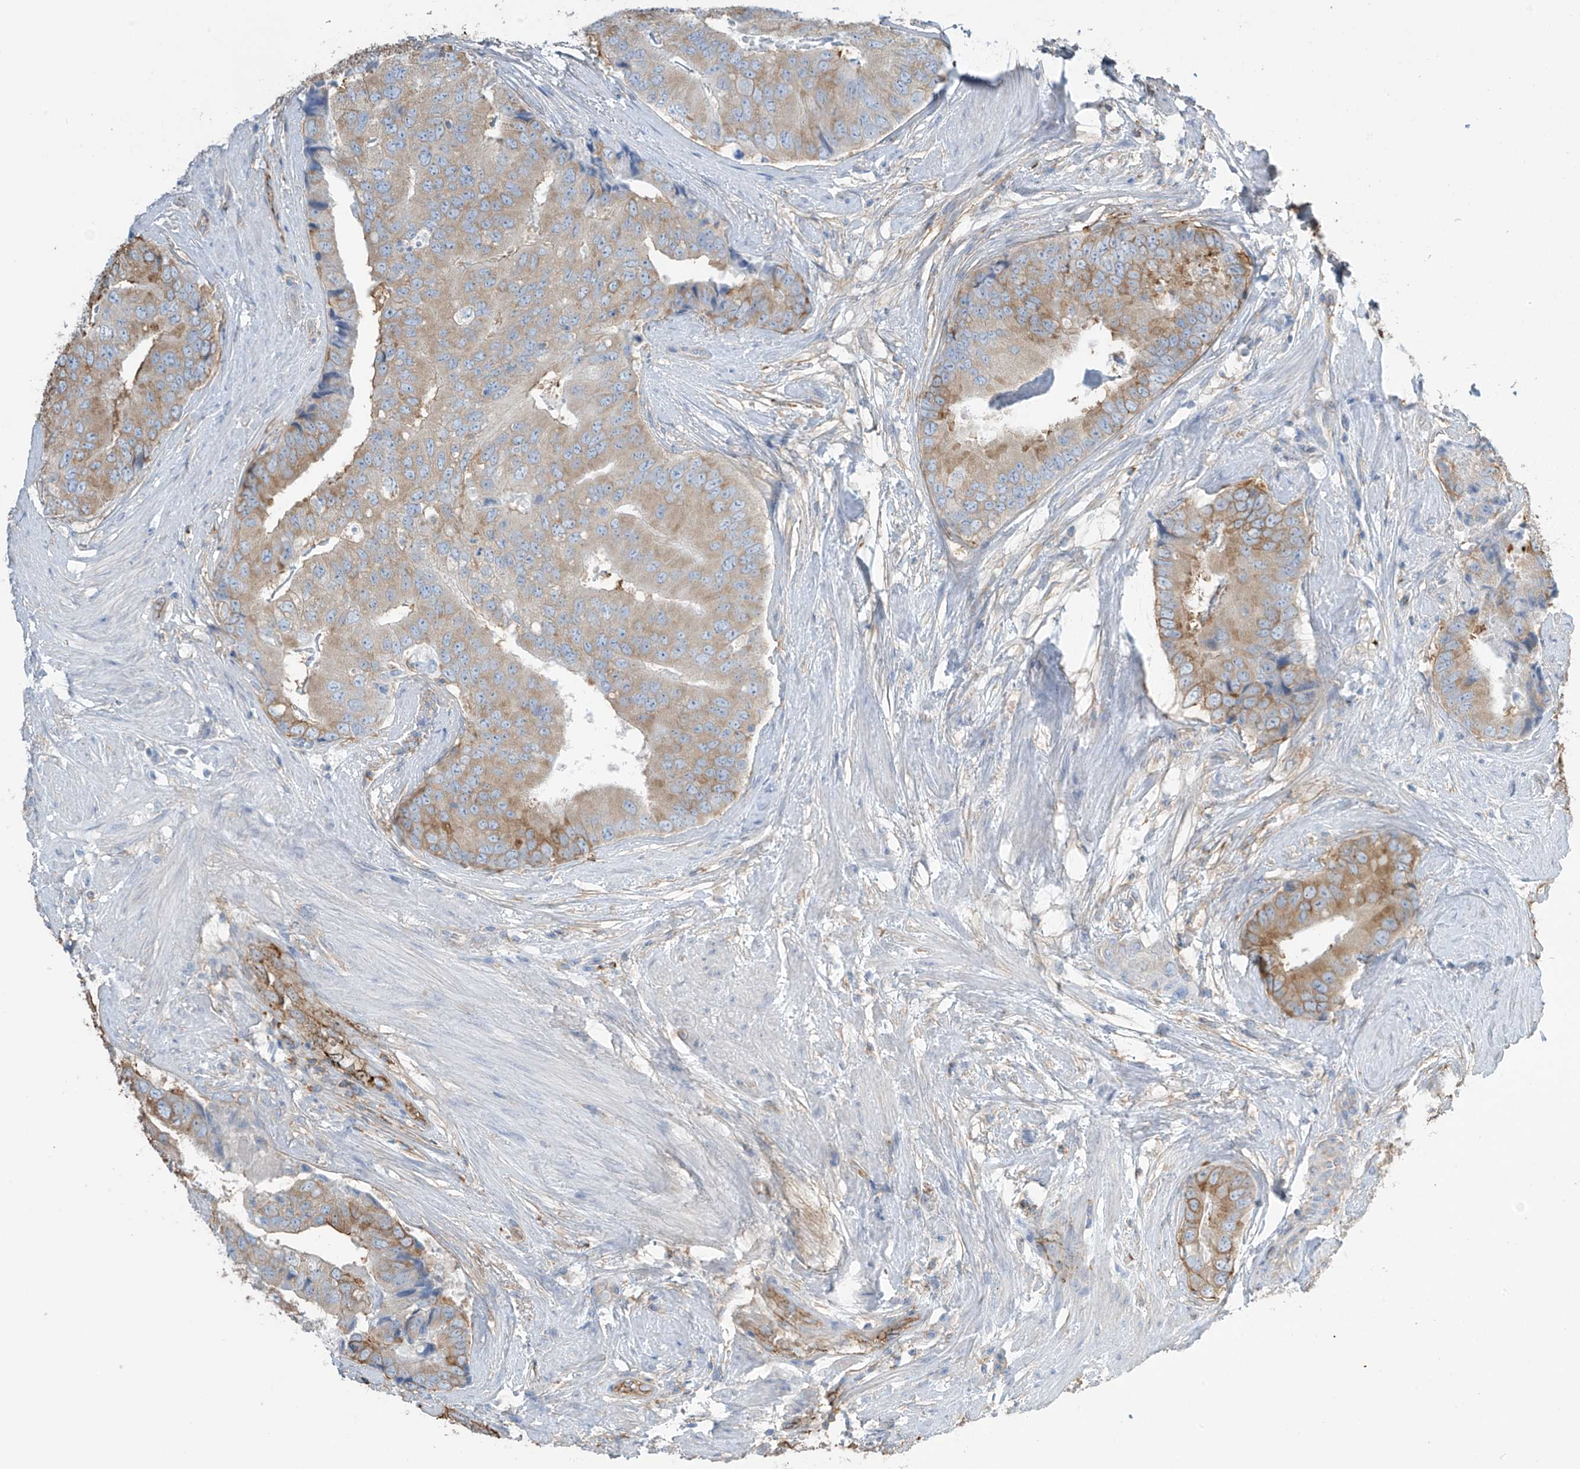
{"staining": {"intensity": "moderate", "quantity": "25%-75%", "location": "cytoplasmic/membranous"}, "tissue": "prostate cancer", "cell_type": "Tumor cells", "image_type": "cancer", "snomed": [{"axis": "morphology", "description": "Adenocarcinoma, High grade"}, {"axis": "topography", "description": "Prostate"}], "caption": "Immunohistochemistry (DAB) staining of prostate cancer (adenocarcinoma (high-grade)) reveals moderate cytoplasmic/membranous protein expression in about 25%-75% of tumor cells.", "gene": "ZNF846", "patient": {"sex": "male", "age": 70}}